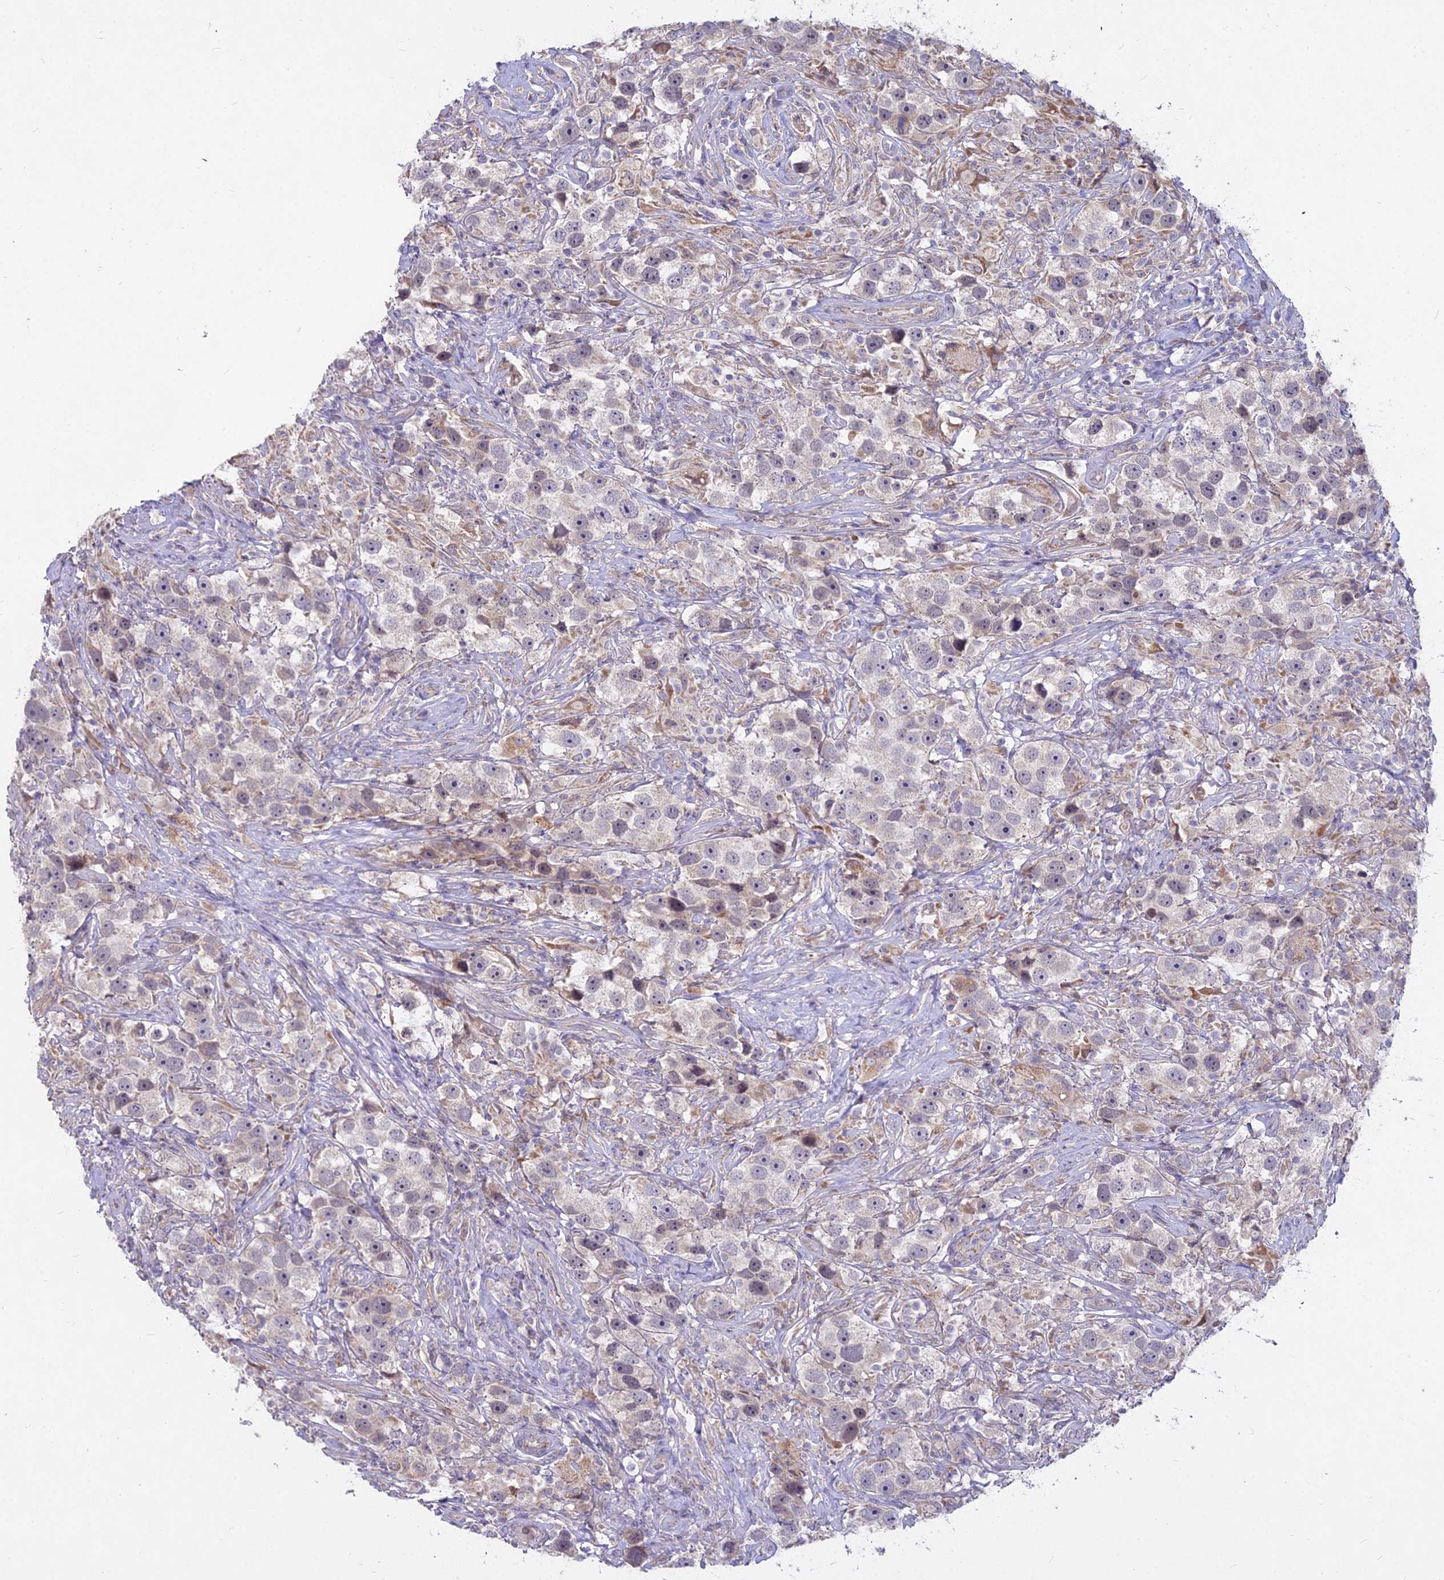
{"staining": {"intensity": "weak", "quantity": "<25%", "location": "cytoplasmic/membranous"}, "tissue": "testis cancer", "cell_type": "Tumor cells", "image_type": "cancer", "snomed": [{"axis": "morphology", "description": "Seminoma, NOS"}, {"axis": "topography", "description": "Testis"}], "caption": "A histopathology image of testis seminoma stained for a protein demonstrates no brown staining in tumor cells. Nuclei are stained in blue.", "gene": "MICU2", "patient": {"sex": "male", "age": 49}}